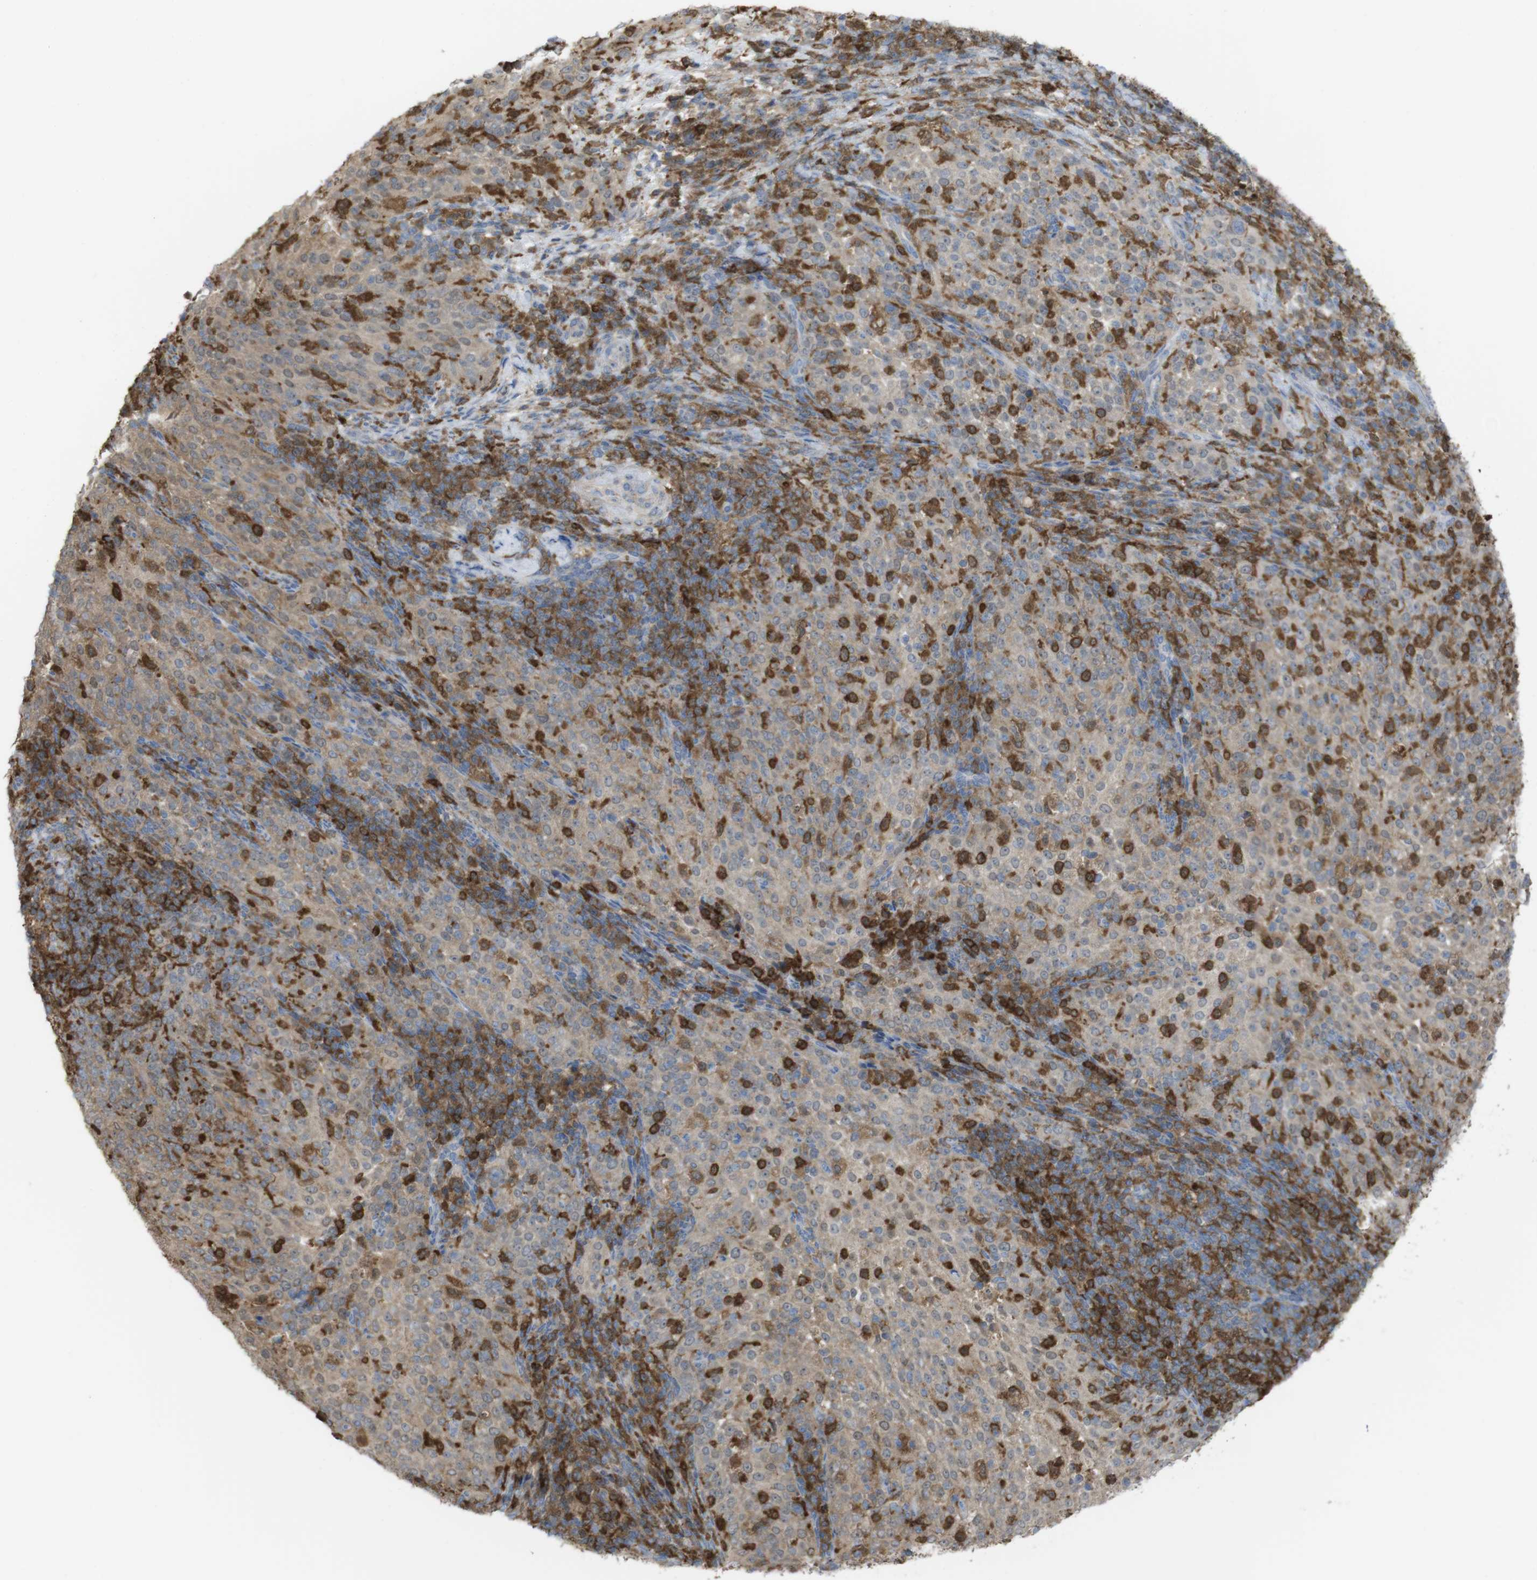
{"staining": {"intensity": "weak", "quantity": ">75%", "location": "cytoplasmic/membranous"}, "tissue": "cervical cancer", "cell_type": "Tumor cells", "image_type": "cancer", "snomed": [{"axis": "morphology", "description": "Squamous cell carcinoma, NOS"}, {"axis": "topography", "description": "Cervix"}], "caption": "Squamous cell carcinoma (cervical) stained with a protein marker exhibits weak staining in tumor cells.", "gene": "PRKCD", "patient": {"sex": "female", "age": 51}}